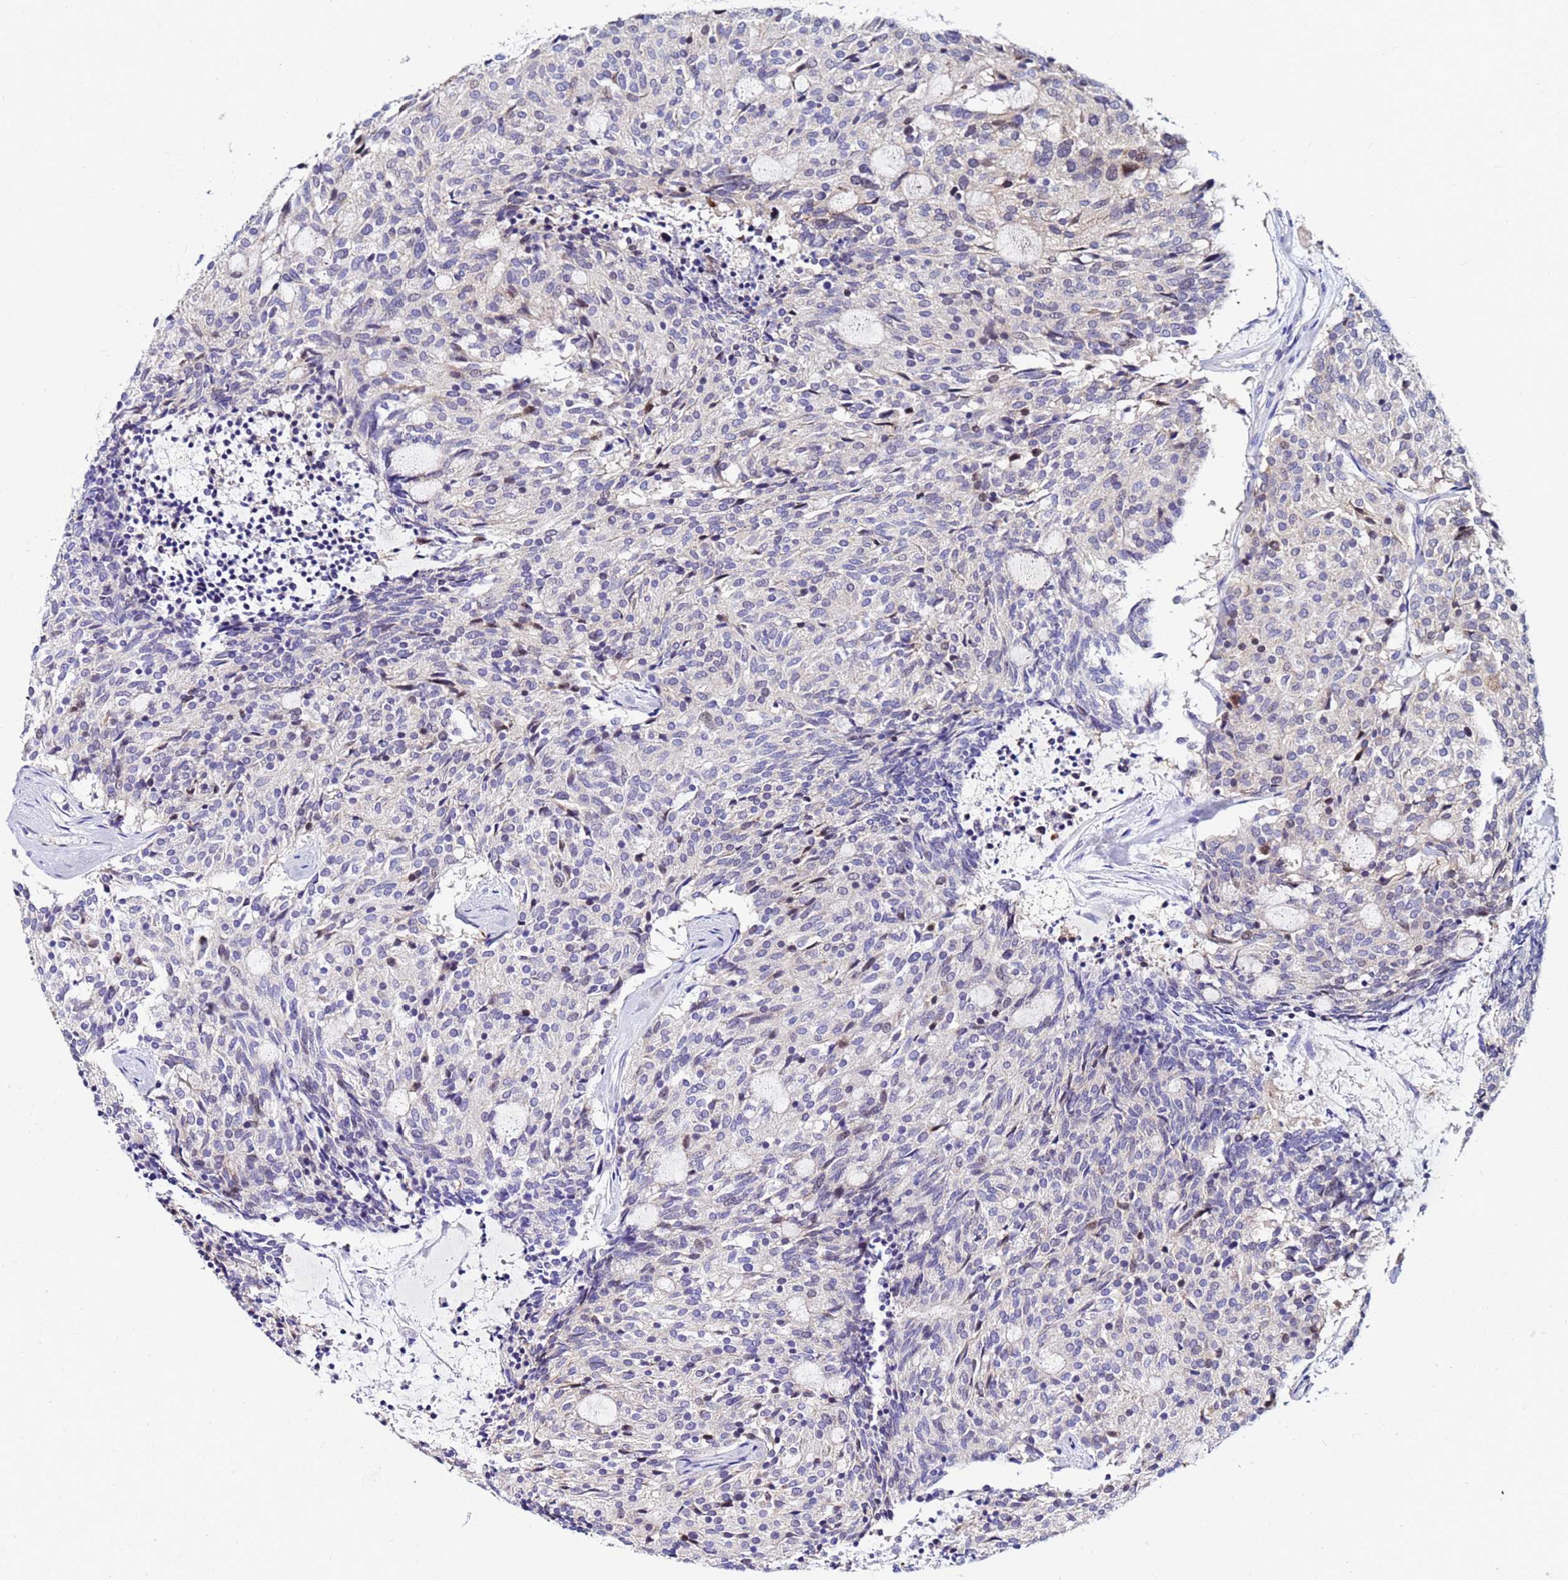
{"staining": {"intensity": "negative", "quantity": "none", "location": "none"}, "tissue": "carcinoid", "cell_type": "Tumor cells", "image_type": "cancer", "snomed": [{"axis": "morphology", "description": "Carcinoid, malignant, NOS"}, {"axis": "topography", "description": "Pancreas"}], "caption": "This image is of carcinoid stained with immunohistochemistry (IHC) to label a protein in brown with the nuclei are counter-stained blue. There is no staining in tumor cells.", "gene": "PPP1R14C", "patient": {"sex": "female", "age": 54}}